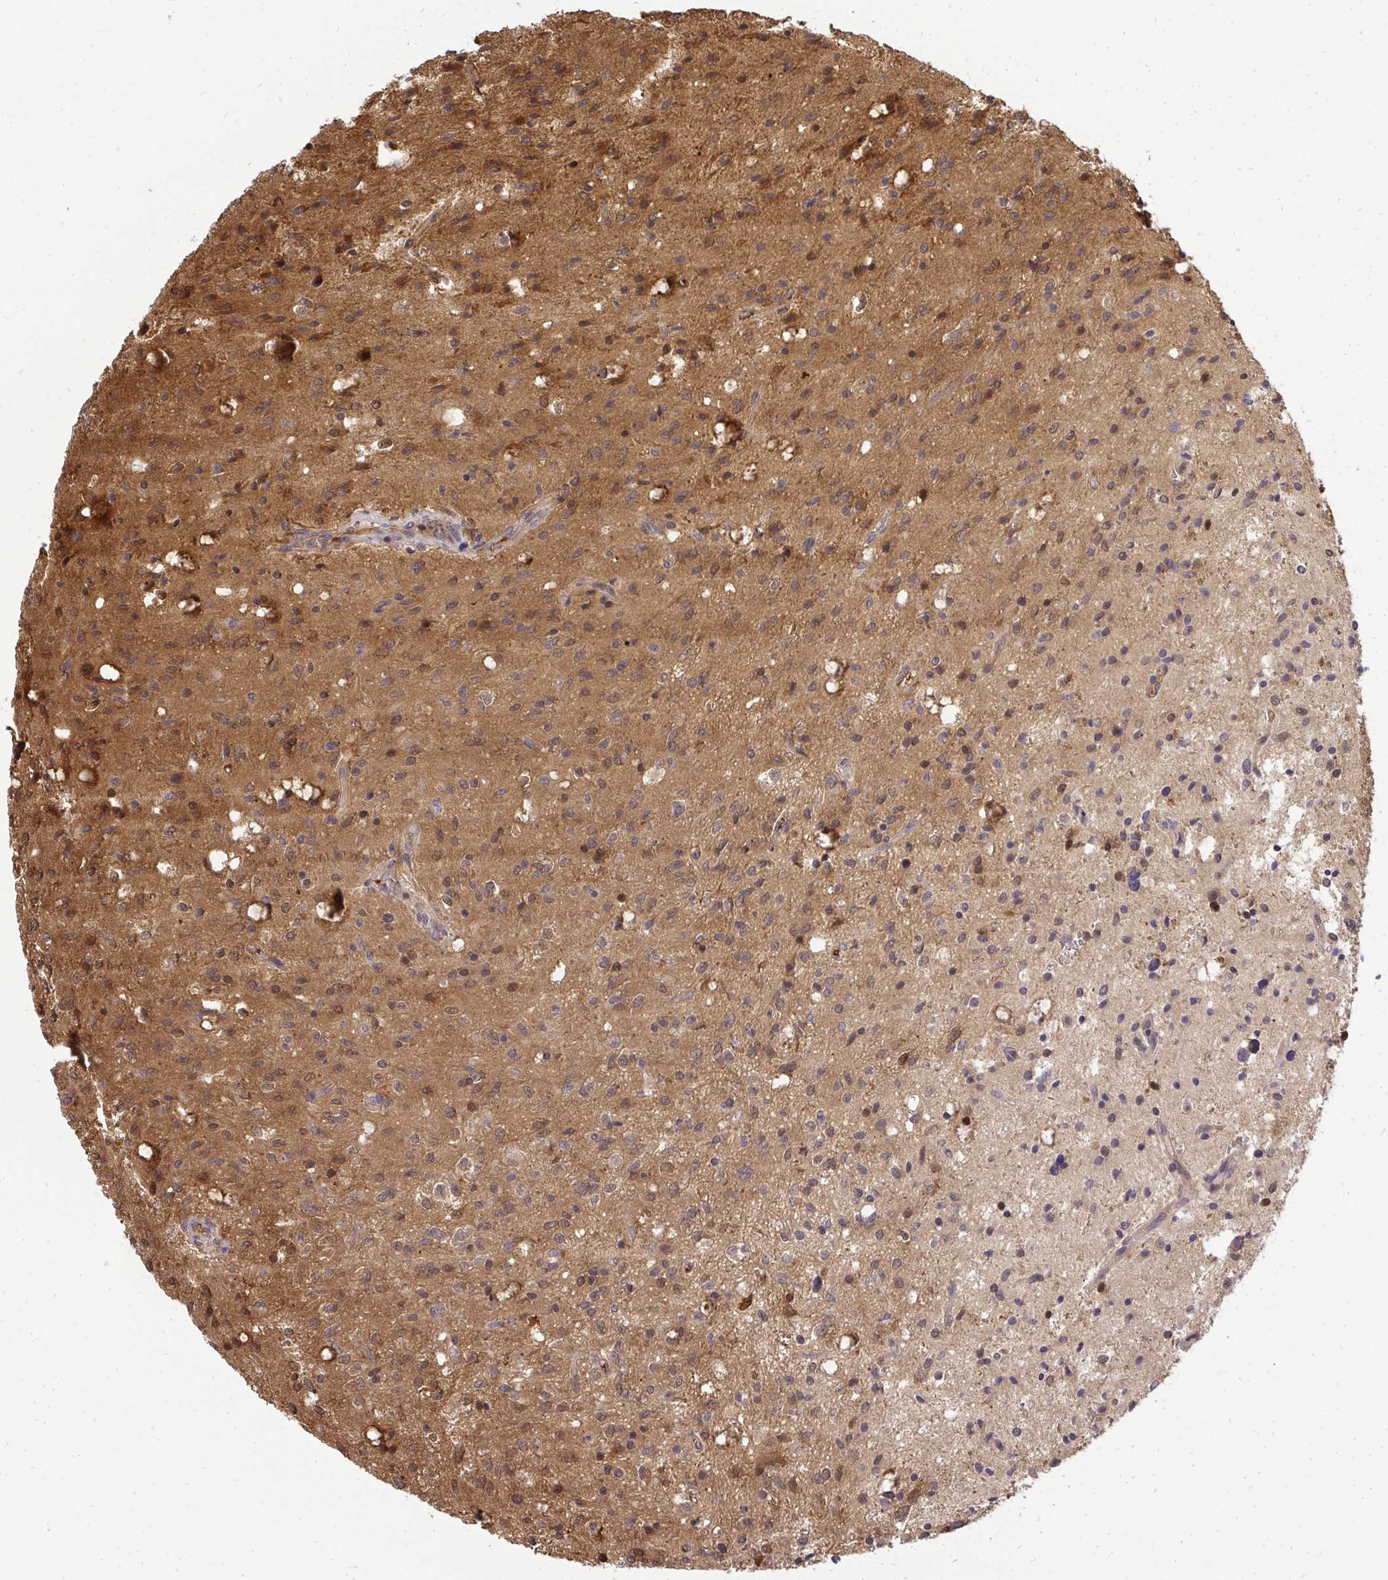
{"staining": {"intensity": "moderate", "quantity": "<25%", "location": "cytoplasmic/membranous"}, "tissue": "glioma", "cell_type": "Tumor cells", "image_type": "cancer", "snomed": [{"axis": "morphology", "description": "Glioma, malignant, Low grade"}, {"axis": "topography", "description": "Brain"}], "caption": "A low amount of moderate cytoplasmic/membranous staining is identified in about <25% of tumor cells in malignant glioma (low-grade) tissue.", "gene": "HDHD2", "patient": {"sex": "female", "age": 58}}